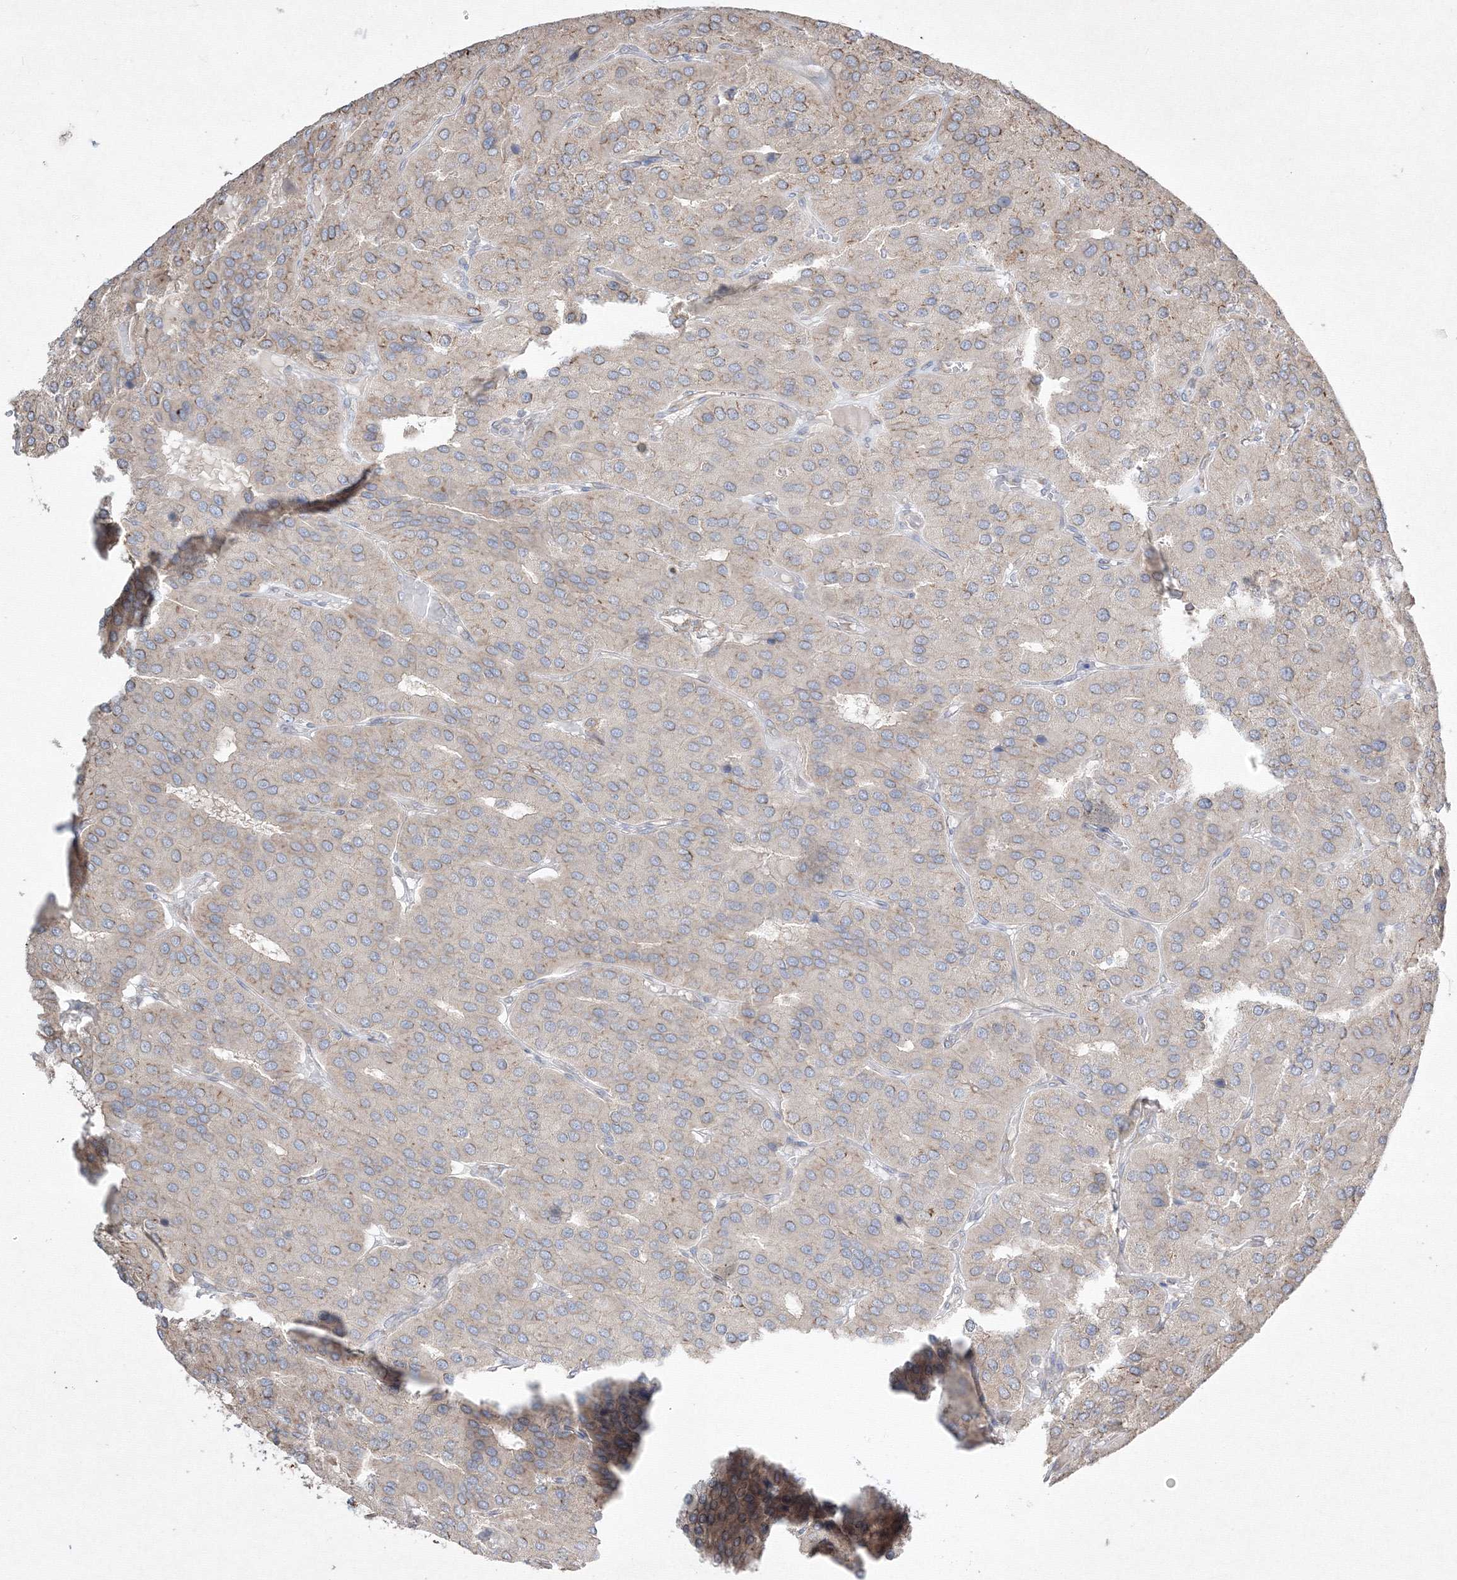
{"staining": {"intensity": "weak", "quantity": "<25%", "location": "cytoplasmic/membranous"}, "tissue": "parathyroid gland", "cell_type": "Glandular cells", "image_type": "normal", "snomed": [{"axis": "morphology", "description": "Normal tissue, NOS"}, {"axis": "morphology", "description": "Adenoma, NOS"}, {"axis": "topography", "description": "Parathyroid gland"}], "caption": "The image exhibits no staining of glandular cells in unremarkable parathyroid gland.", "gene": "FBXL8", "patient": {"sex": "female", "age": 86}}